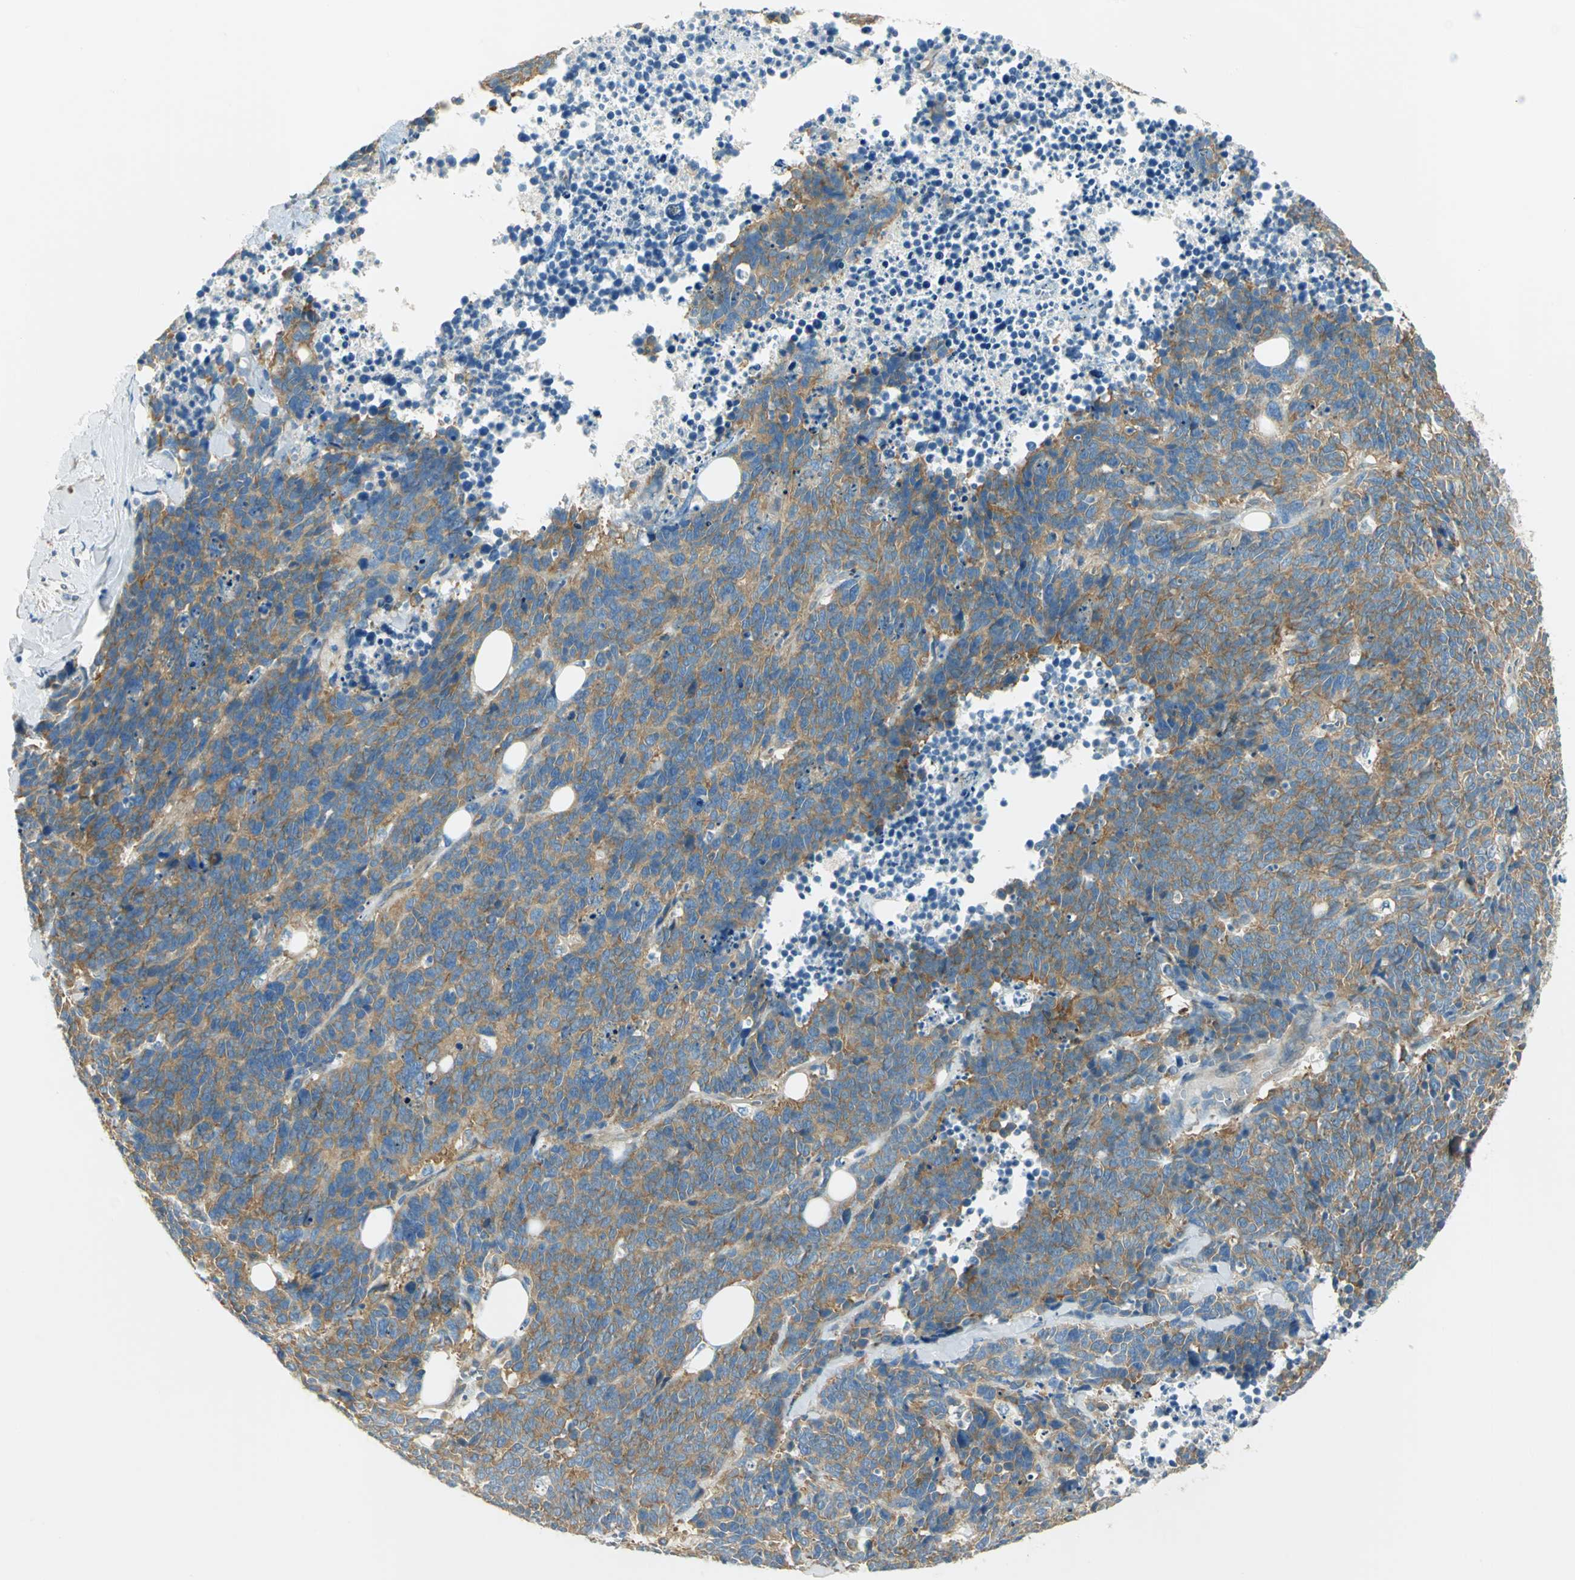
{"staining": {"intensity": "moderate", "quantity": ">75%", "location": "cytoplasmic/membranous"}, "tissue": "lung cancer", "cell_type": "Tumor cells", "image_type": "cancer", "snomed": [{"axis": "morphology", "description": "Neoplasm, malignant, NOS"}, {"axis": "topography", "description": "Lung"}], "caption": "Malignant neoplasm (lung) stained with a protein marker shows moderate staining in tumor cells.", "gene": "TSC22D2", "patient": {"sex": "female", "age": 58}}